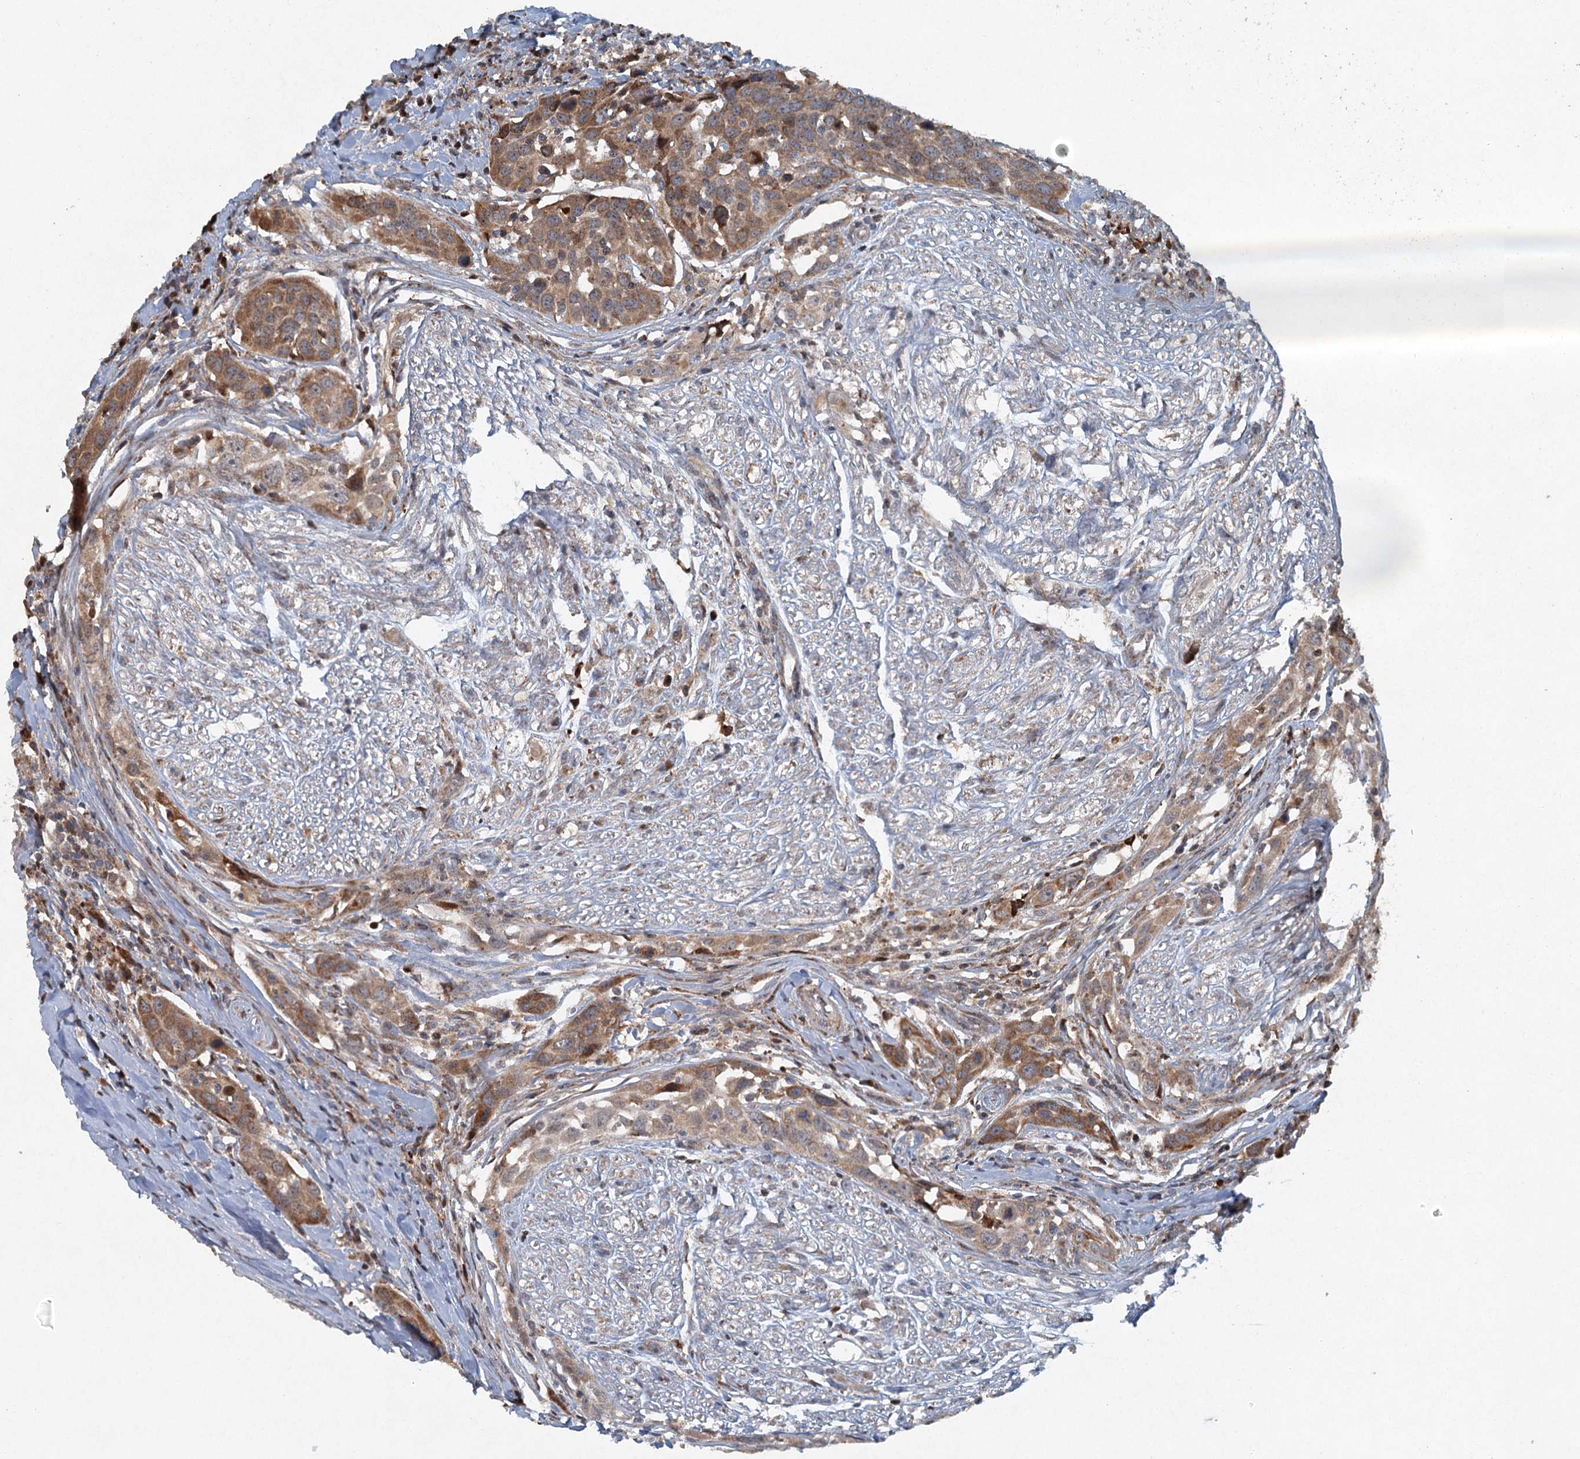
{"staining": {"intensity": "moderate", "quantity": ">75%", "location": "cytoplasmic/membranous"}, "tissue": "head and neck cancer", "cell_type": "Tumor cells", "image_type": "cancer", "snomed": [{"axis": "morphology", "description": "Squamous cell carcinoma, NOS"}, {"axis": "topography", "description": "Oral tissue"}, {"axis": "topography", "description": "Head-Neck"}], "caption": "IHC micrograph of neoplastic tissue: squamous cell carcinoma (head and neck) stained using immunohistochemistry (IHC) displays medium levels of moderate protein expression localized specifically in the cytoplasmic/membranous of tumor cells, appearing as a cytoplasmic/membranous brown color.", "gene": "SRPX2", "patient": {"sex": "female", "age": 50}}